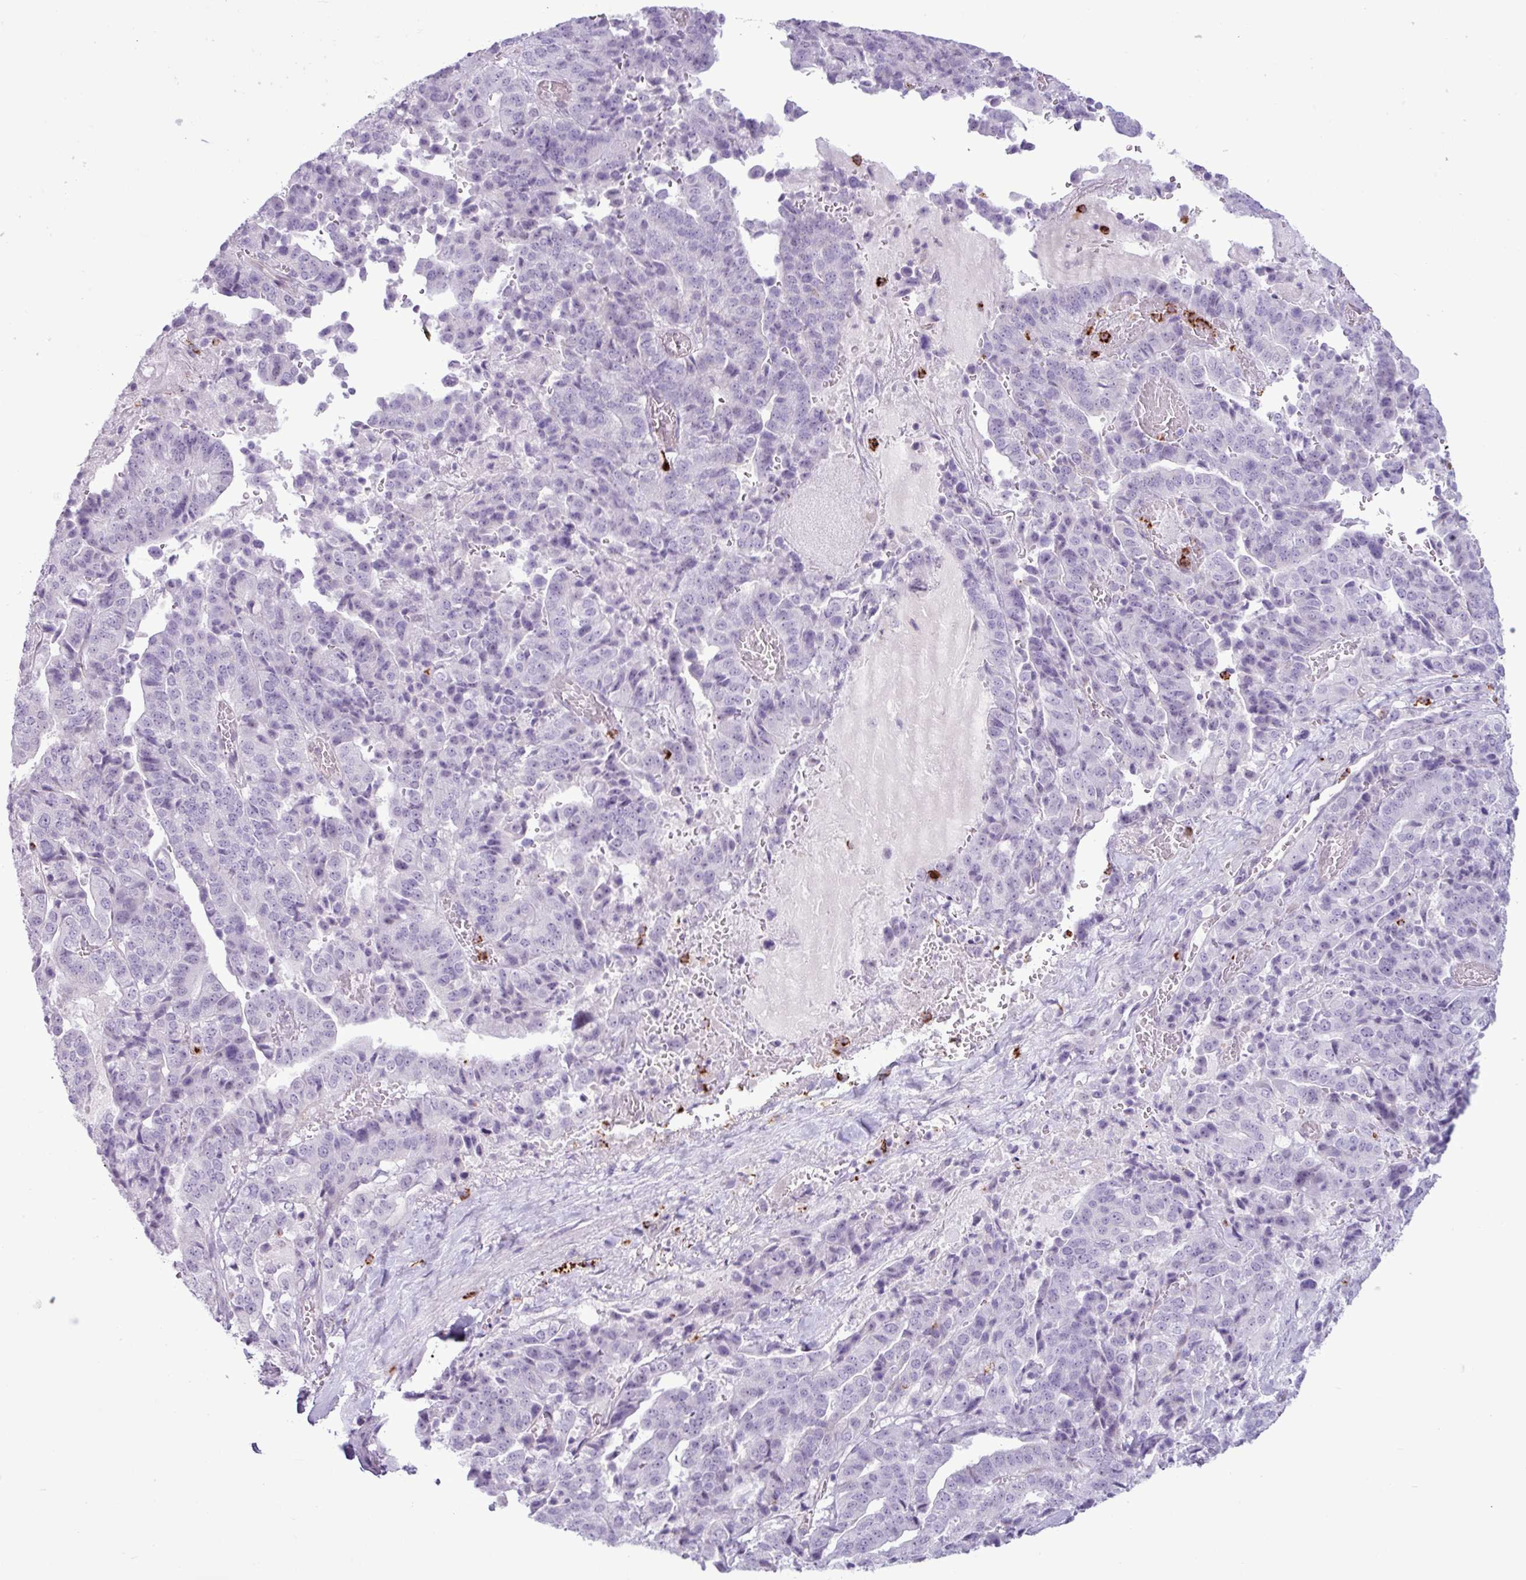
{"staining": {"intensity": "negative", "quantity": "none", "location": "none"}, "tissue": "stomach cancer", "cell_type": "Tumor cells", "image_type": "cancer", "snomed": [{"axis": "morphology", "description": "Adenocarcinoma, NOS"}, {"axis": "topography", "description": "Stomach"}], "caption": "Immunohistochemical staining of stomach cancer (adenocarcinoma) shows no significant positivity in tumor cells.", "gene": "TMEM178A", "patient": {"sex": "male", "age": 48}}